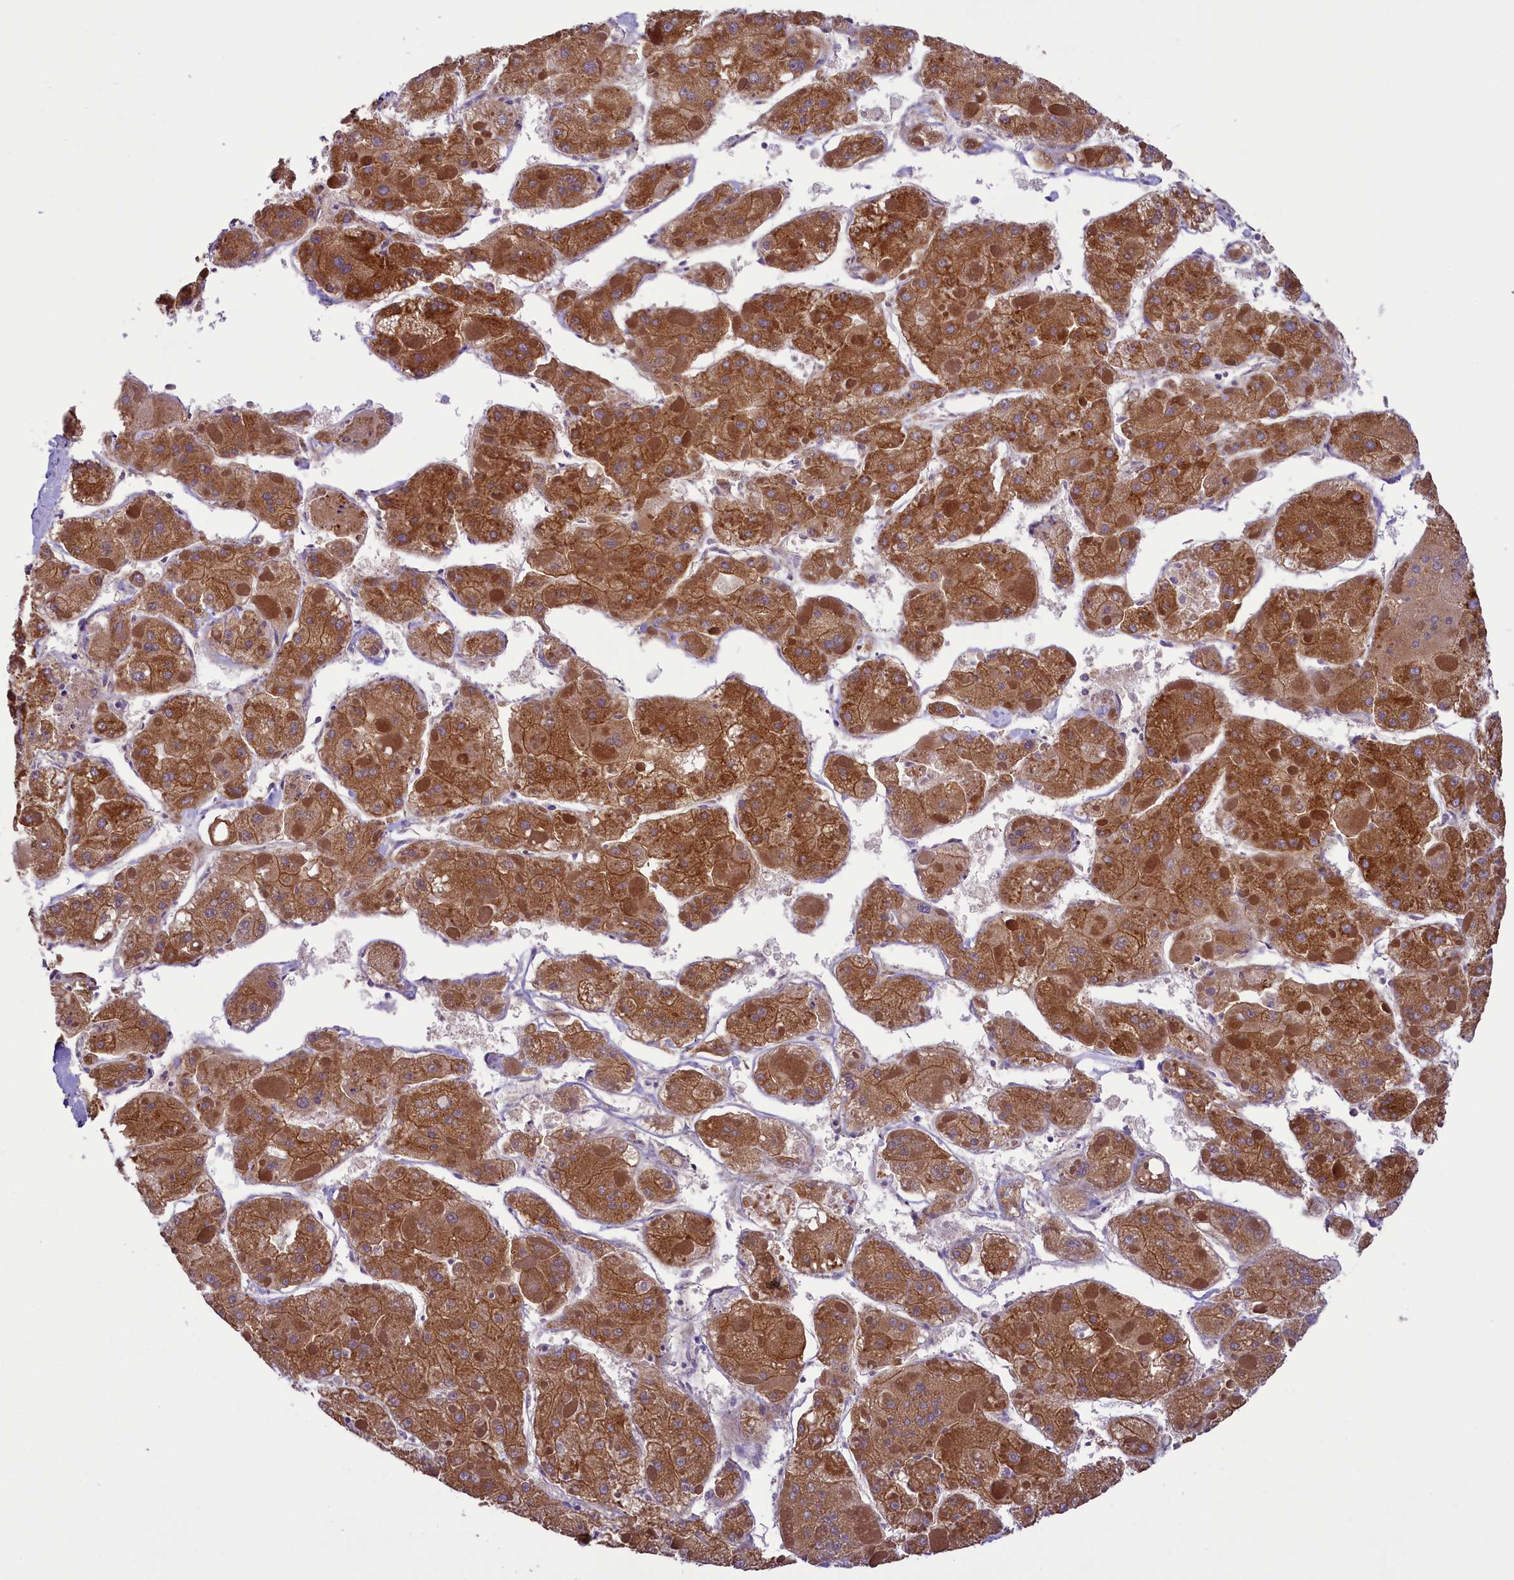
{"staining": {"intensity": "strong", "quantity": ">75%", "location": "cytoplasmic/membranous"}, "tissue": "liver cancer", "cell_type": "Tumor cells", "image_type": "cancer", "snomed": [{"axis": "morphology", "description": "Carcinoma, Hepatocellular, NOS"}, {"axis": "topography", "description": "Liver"}], "caption": "This image reveals hepatocellular carcinoma (liver) stained with immunohistochemistry to label a protein in brown. The cytoplasmic/membranous of tumor cells show strong positivity for the protein. Nuclei are counter-stained blue.", "gene": "LARP4", "patient": {"sex": "female", "age": 73}}